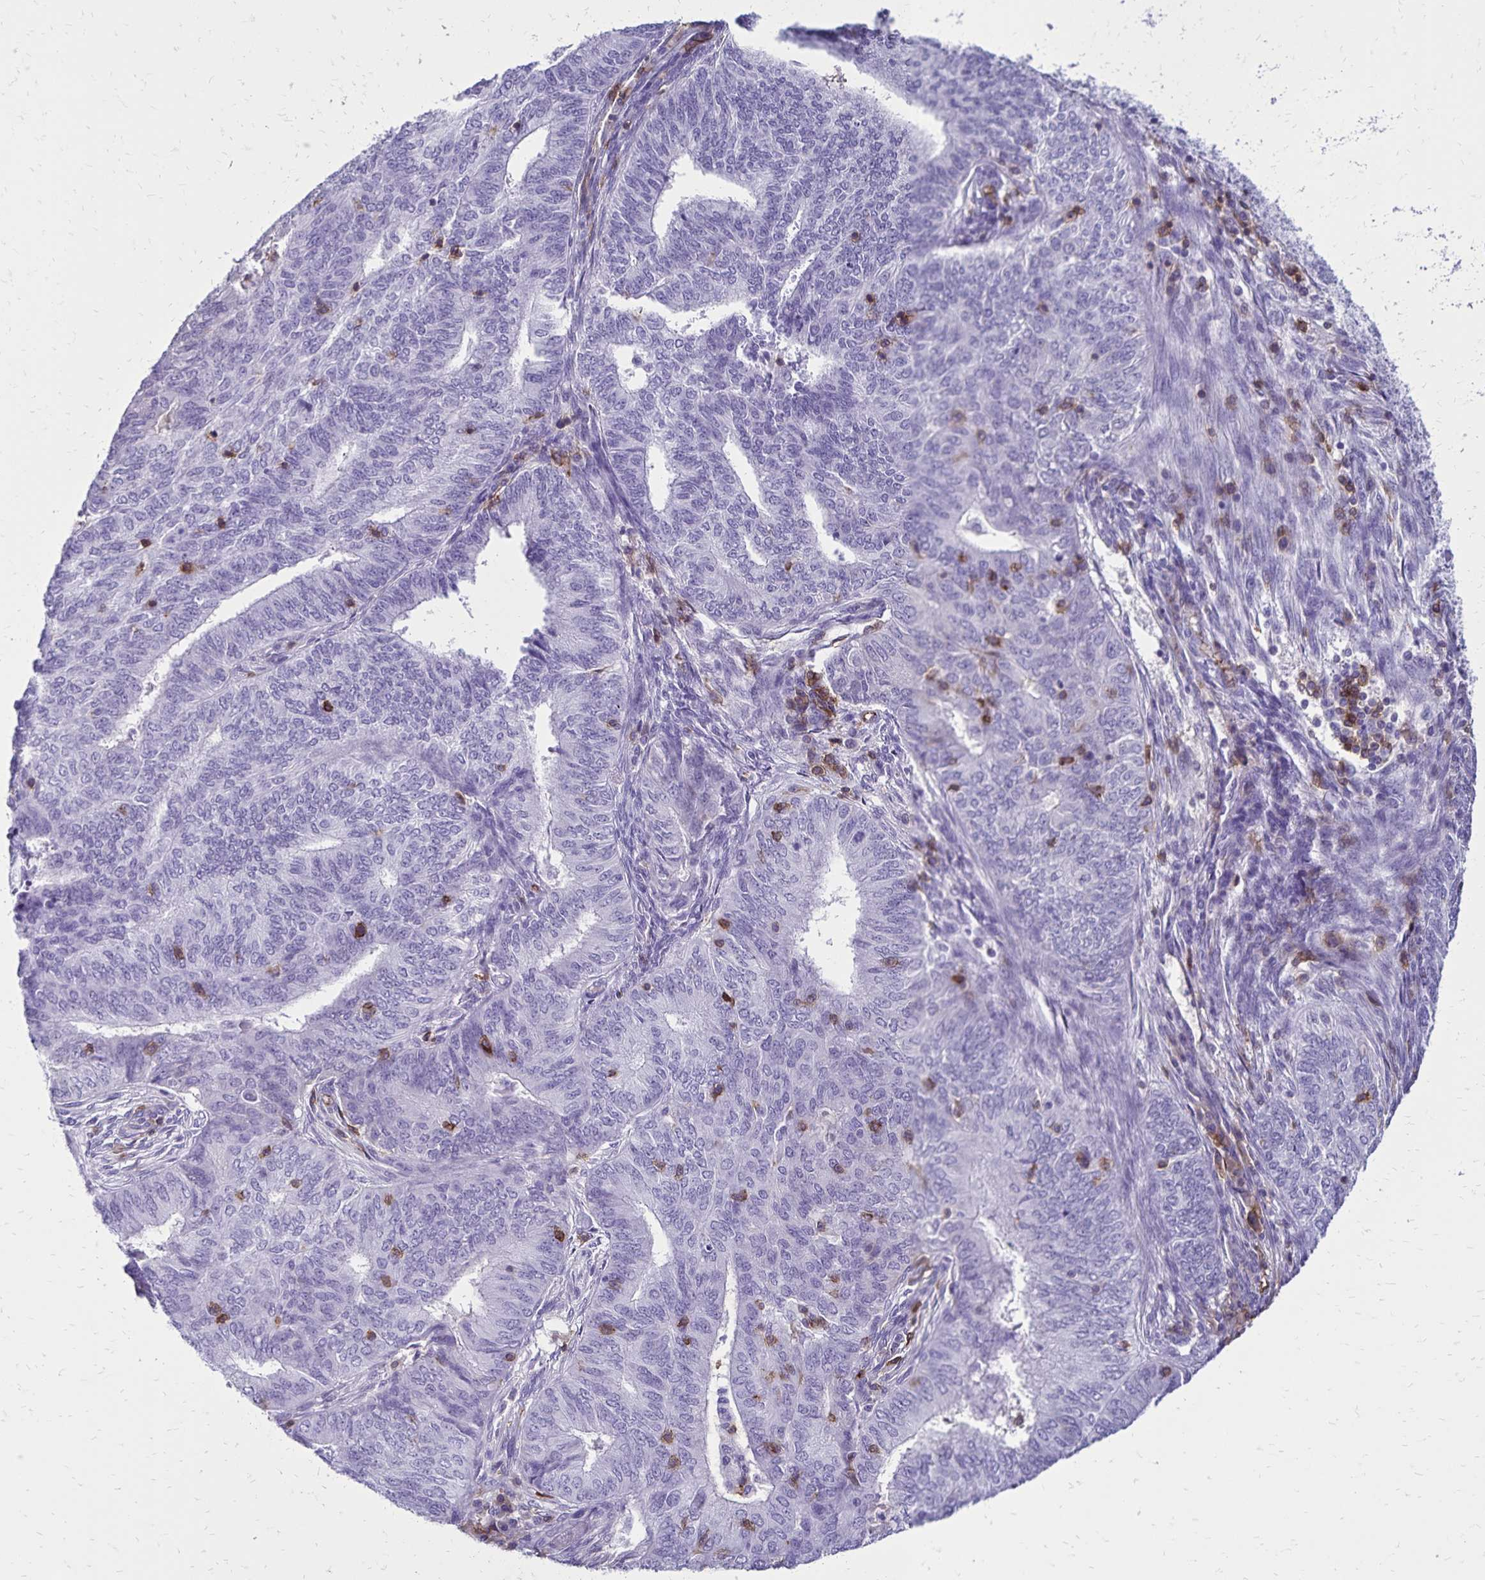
{"staining": {"intensity": "negative", "quantity": "none", "location": "none"}, "tissue": "endometrial cancer", "cell_type": "Tumor cells", "image_type": "cancer", "snomed": [{"axis": "morphology", "description": "Adenocarcinoma, NOS"}, {"axis": "topography", "description": "Endometrium"}], "caption": "This is an IHC micrograph of human adenocarcinoma (endometrial). There is no positivity in tumor cells.", "gene": "CD27", "patient": {"sex": "female", "age": 62}}